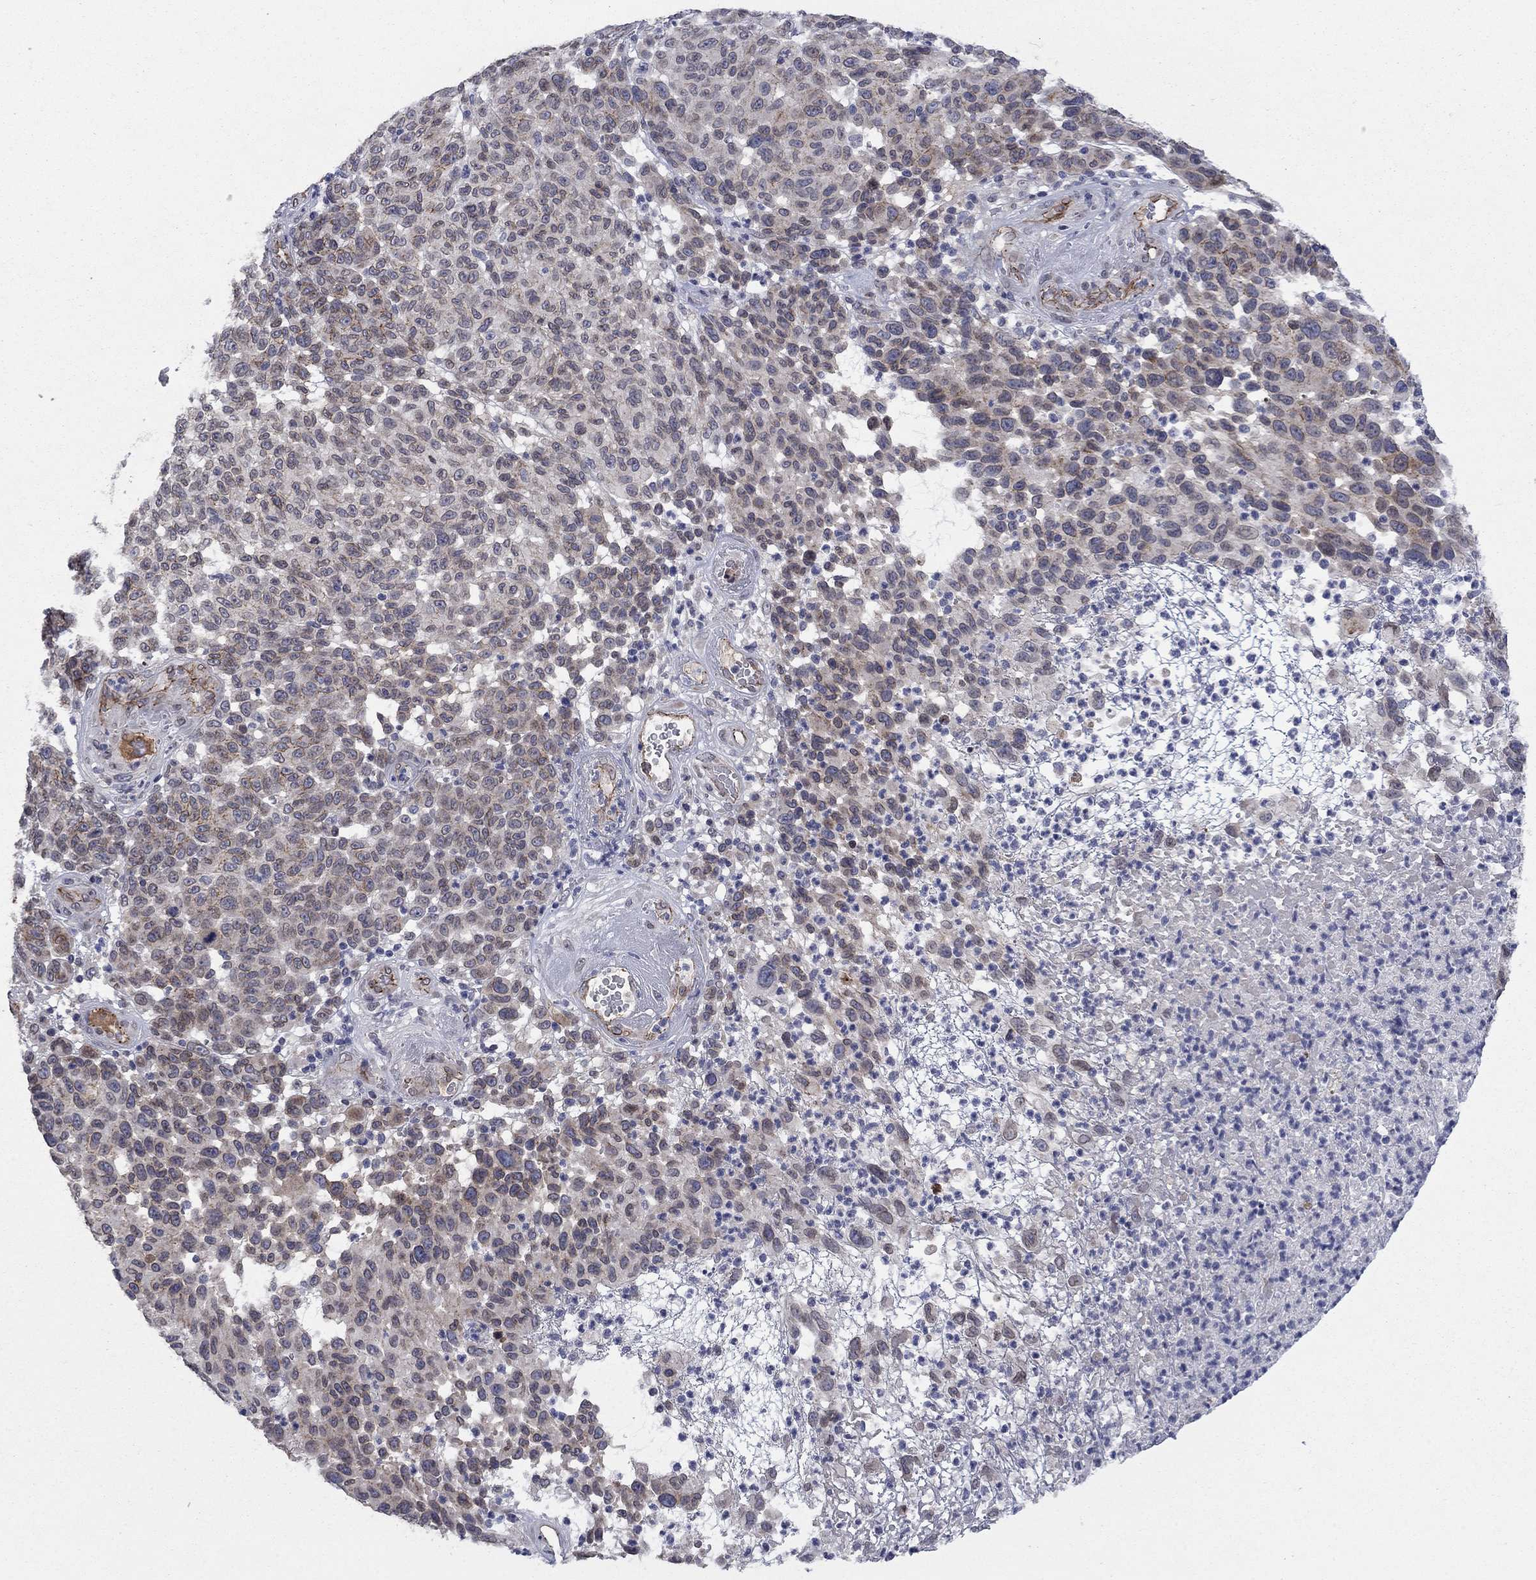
{"staining": {"intensity": "weak", "quantity": "<25%", "location": "cytoplasmic/membranous"}, "tissue": "melanoma", "cell_type": "Tumor cells", "image_type": "cancer", "snomed": [{"axis": "morphology", "description": "Malignant melanoma, NOS"}, {"axis": "topography", "description": "Skin"}], "caption": "This is an immunohistochemistry (IHC) micrograph of melanoma. There is no expression in tumor cells.", "gene": "EMC9", "patient": {"sex": "male", "age": 59}}